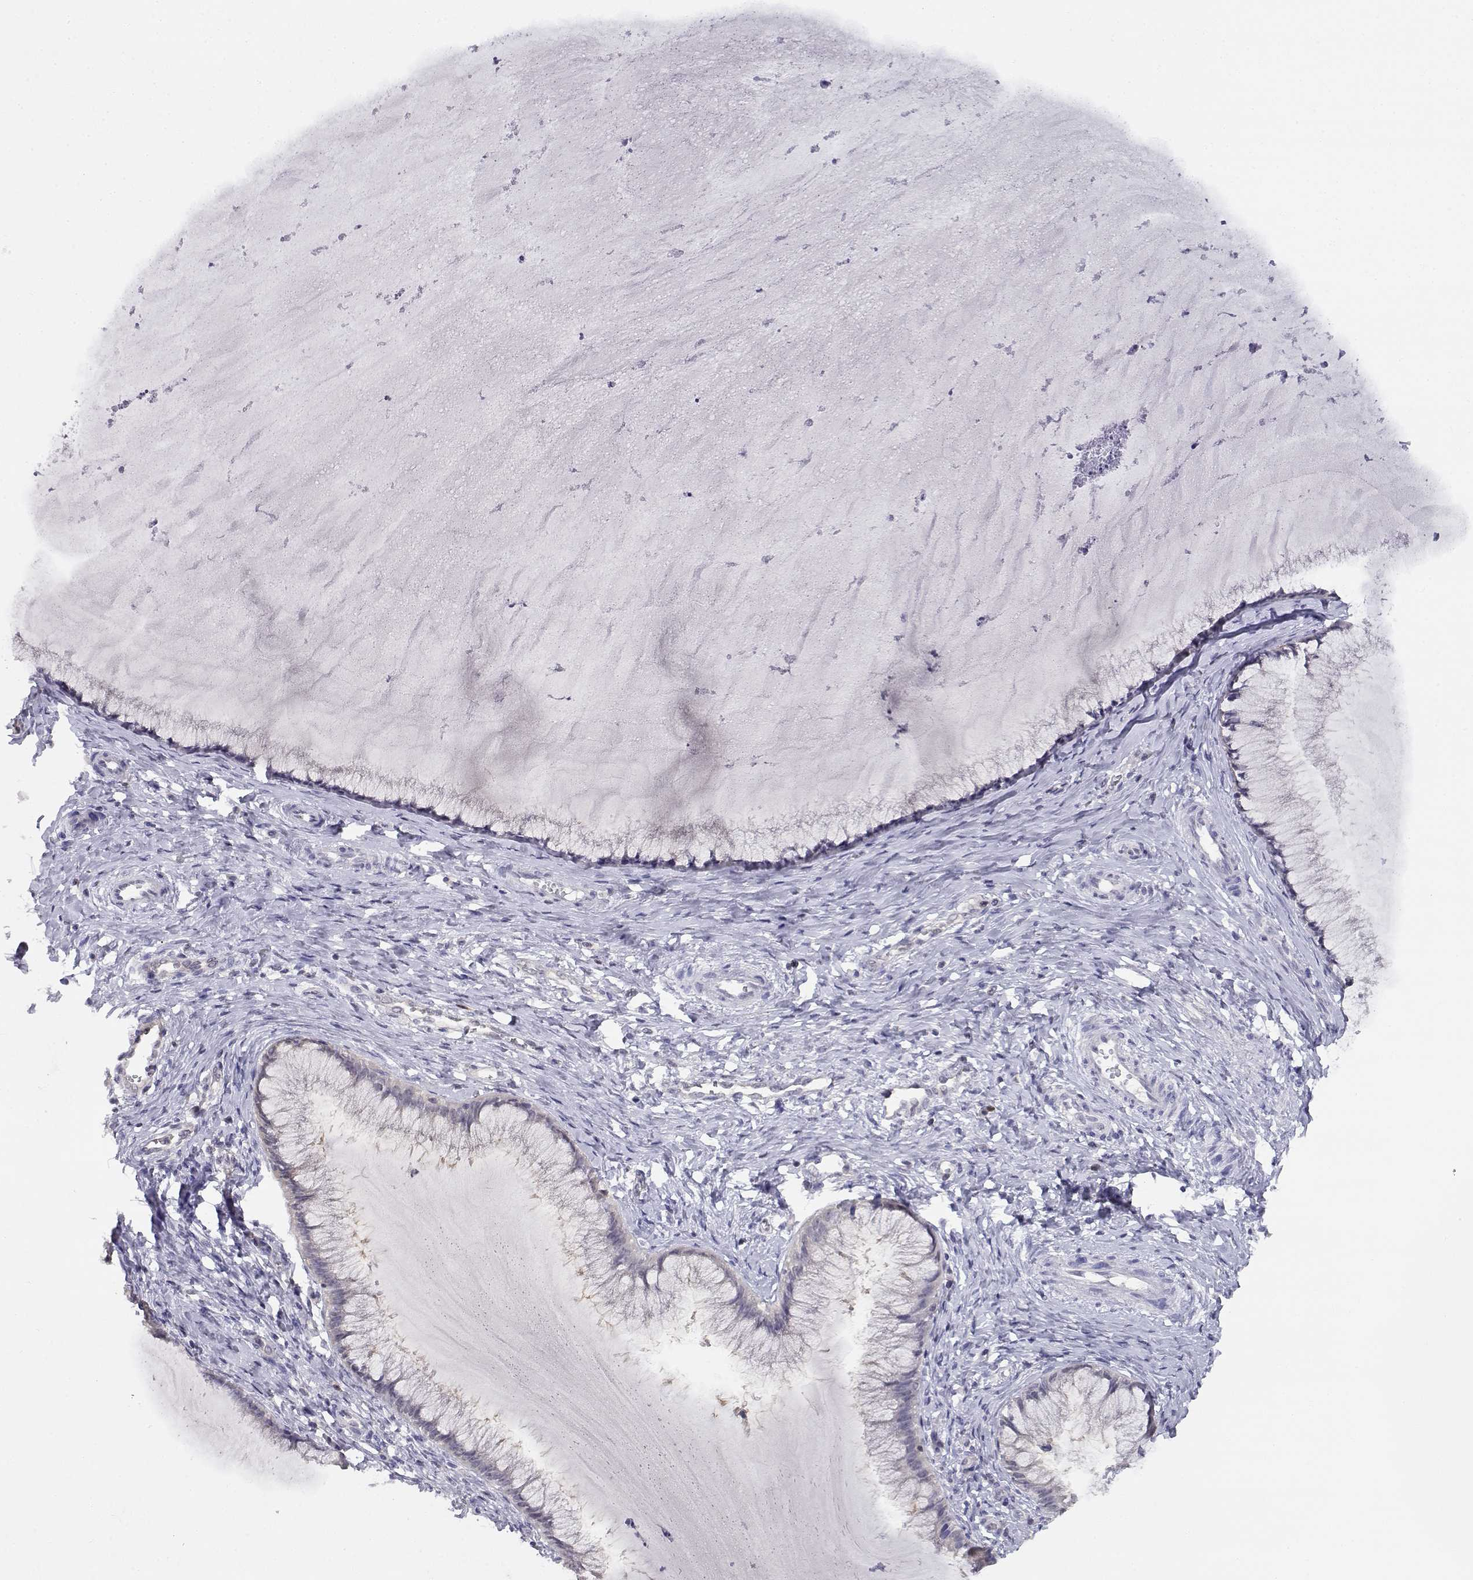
{"staining": {"intensity": "negative", "quantity": "none", "location": "none"}, "tissue": "cervical cancer", "cell_type": "Tumor cells", "image_type": "cancer", "snomed": [{"axis": "morphology", "description": "Squamous cell carcinoma, NOS"}, {"axis": "topography", "description": "Cervix"}], "caption": "Tumor cells are negative for protein expression in human cervical cancer (squamous cell carcinoma).", "gene": "ADA", "patient": {"sex": "female", "age": 36}}